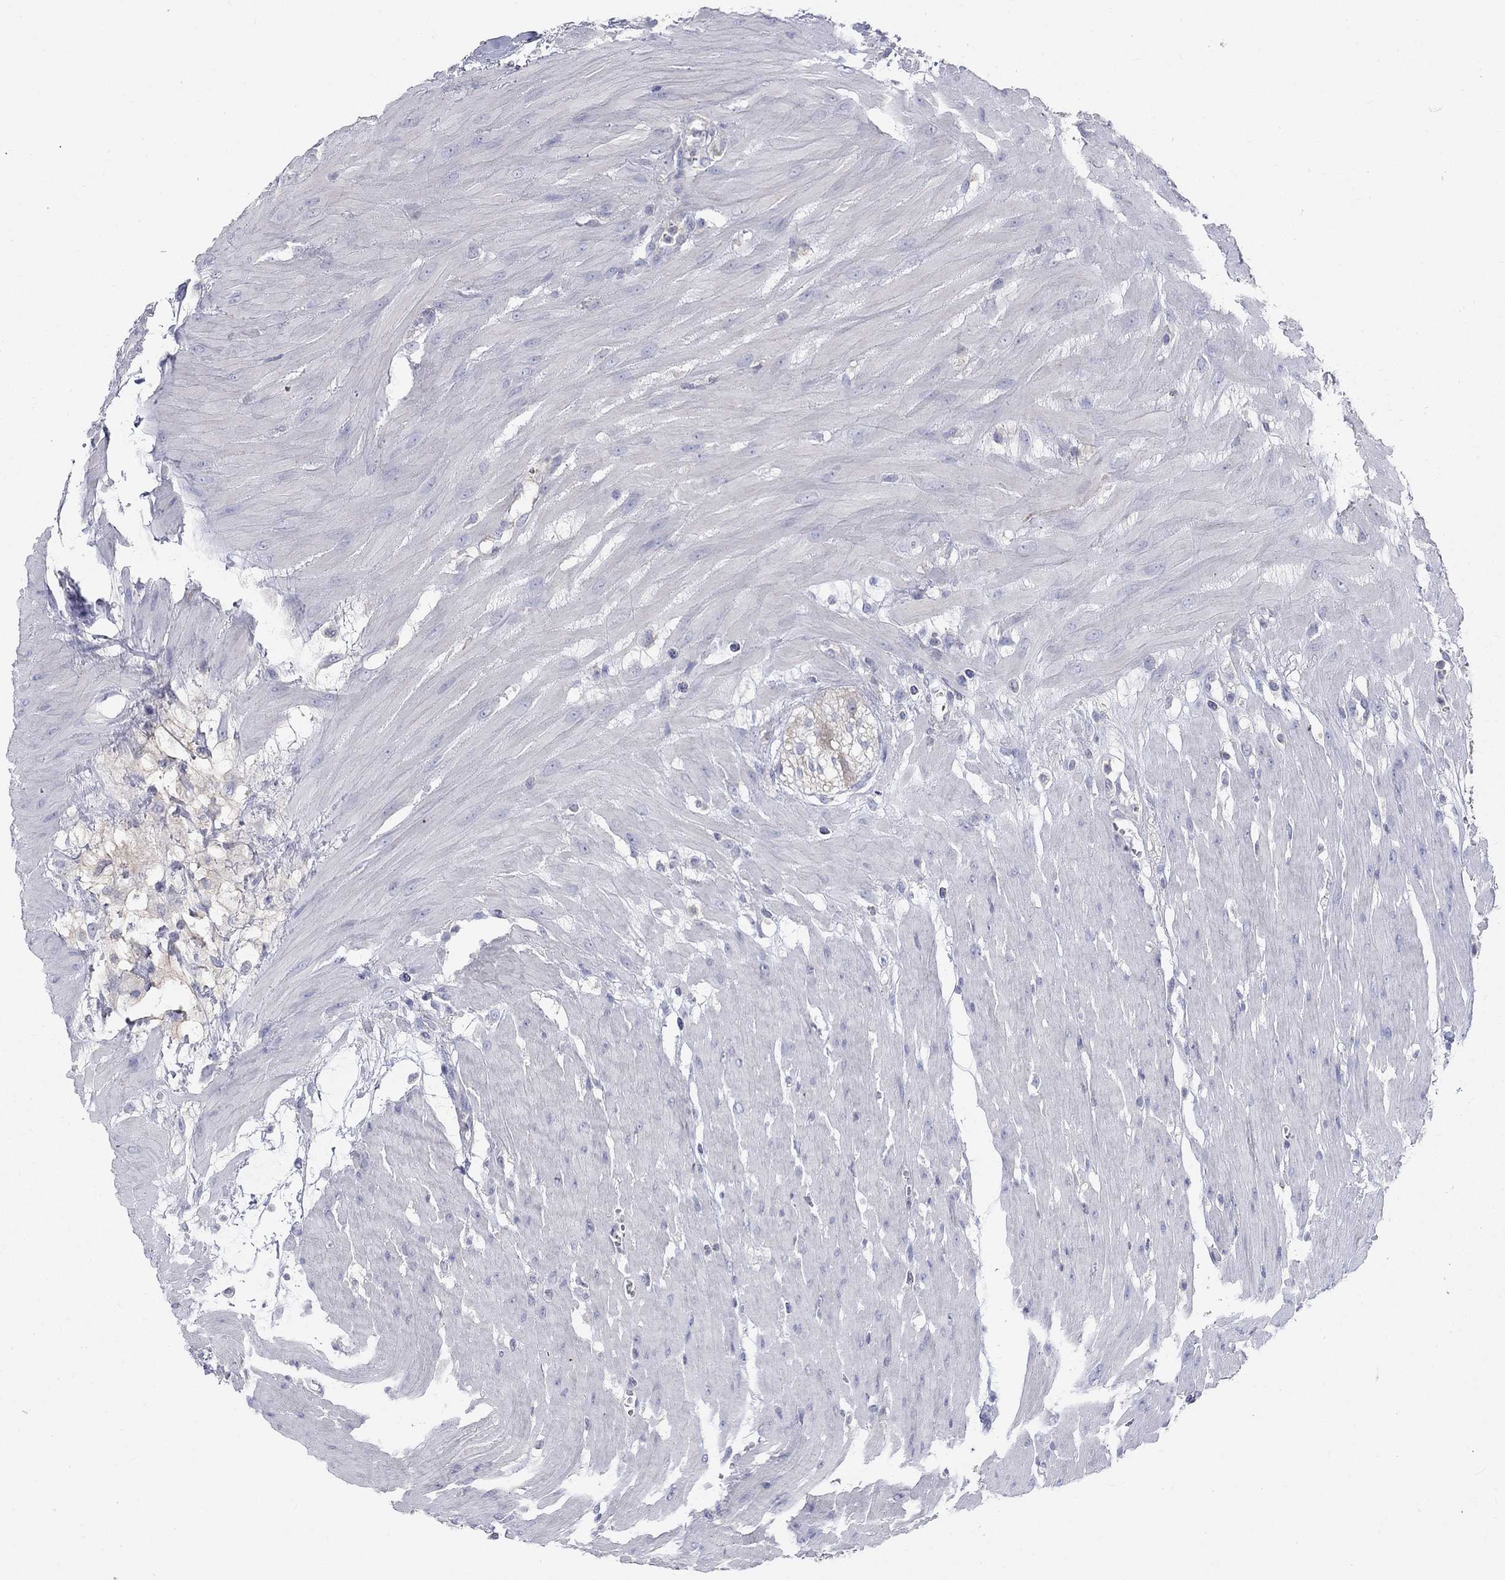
{"staining": {"intensity": "negative", "quantity": "none", "location": "none"}, "tissue": "colon", "cell_type": "Endothelial cells", "image_type": "normal", "snomed": [{"axis": "morphology", "description": "Normal tissue, NOS"}, {"axis": "morphology", "description": "Adenocarcinoma, NOS"}, {"axis": "topography", "description": "Colon"}], "caption": "This histopathology image is of benign colon stained with immunohistochemistry (IHC) to label a protein in brown with the nuclei are counter-stained blue. There is no positivity in endothelial cells.", "gene": "PTH1R", "patient": {"sex": "male", "age": 65}}